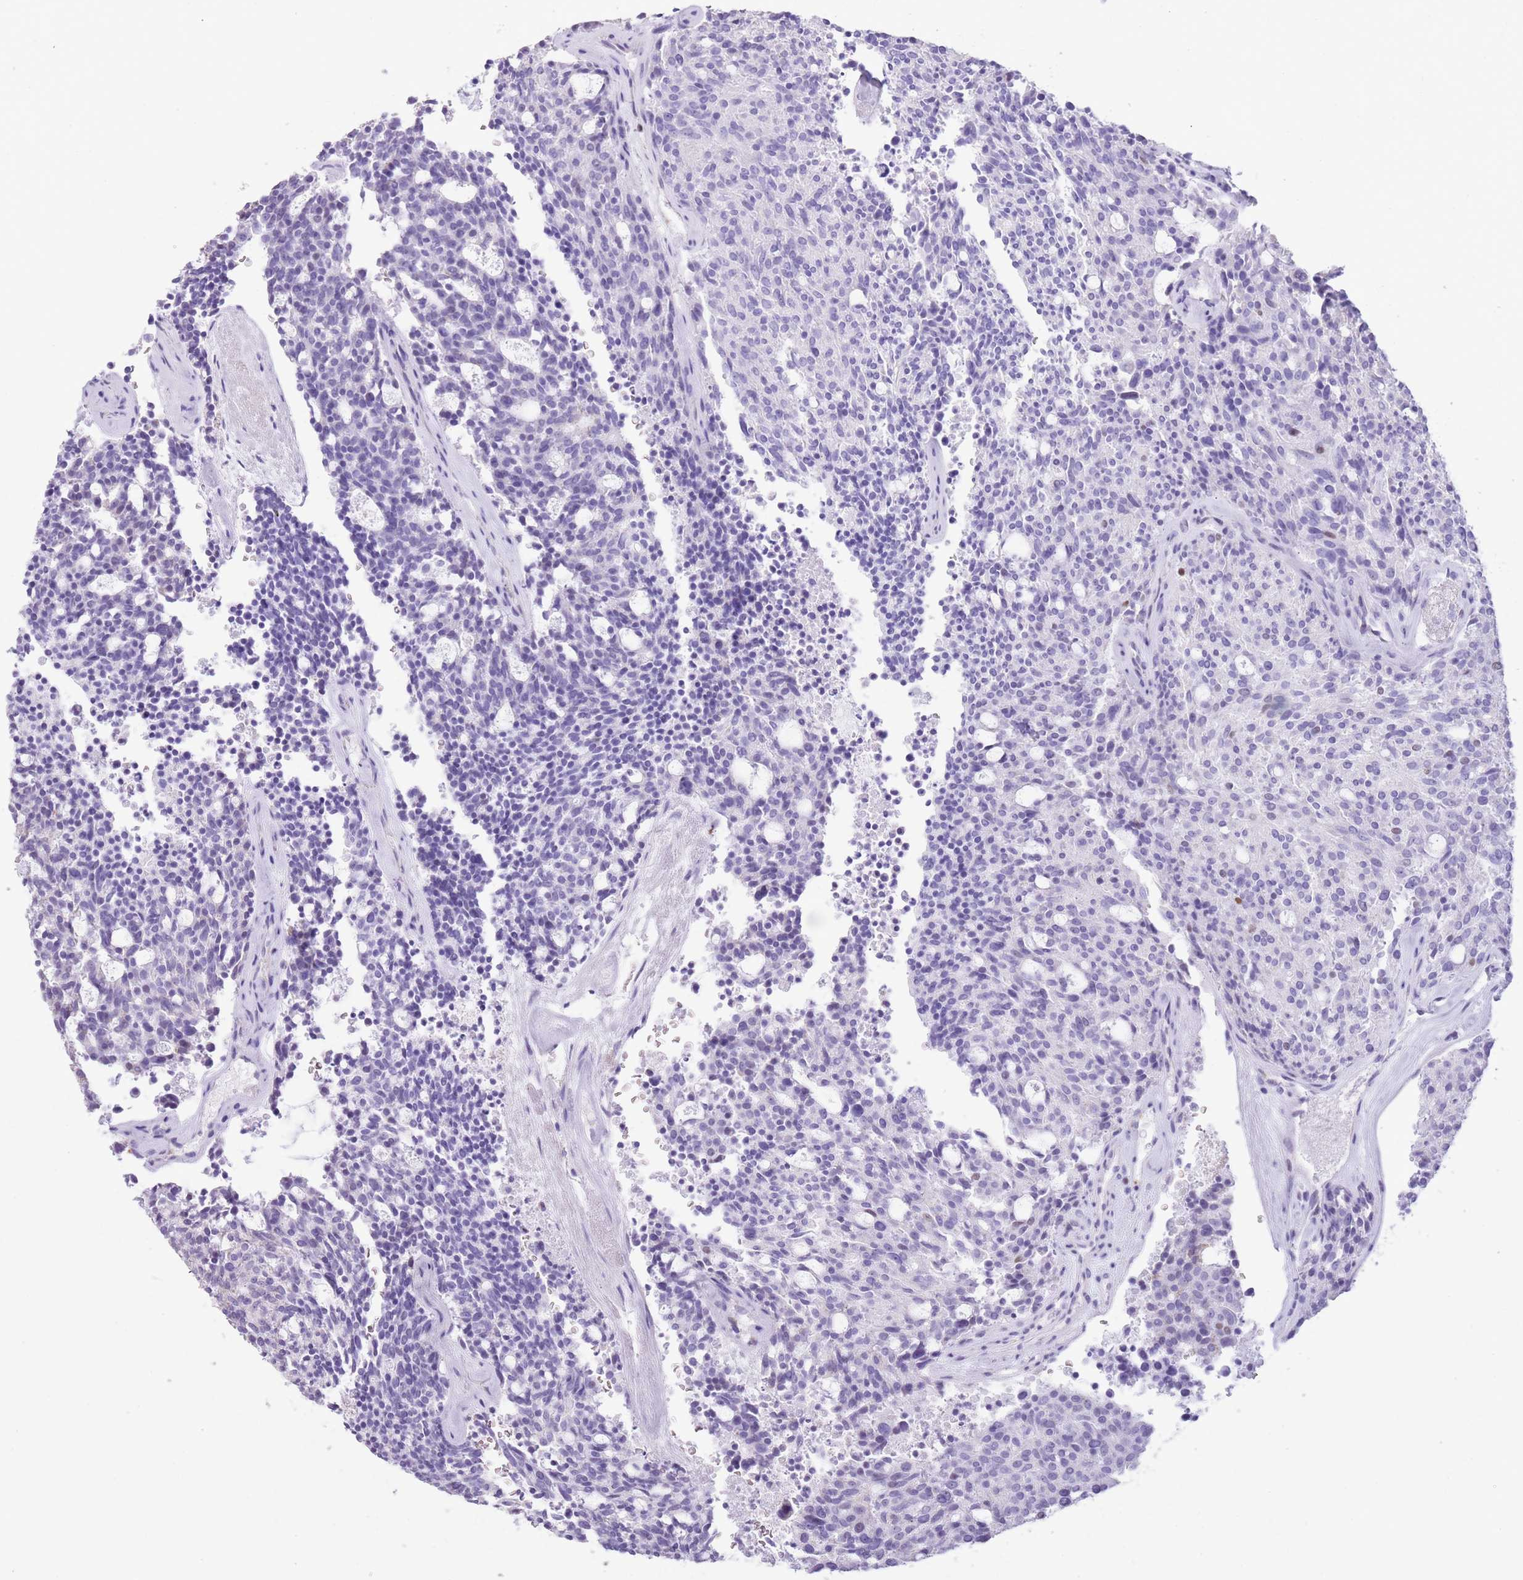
{"staining": {"intensity": "negative", "quantity": "none", "location": "none"}, "tissue": "carcinoid", "cell_type": "Tumor cells", "image_type": "cancer", "snomed": [{"axis": "morphology", "description": "Carcinoid, malignant, NOS"}, {"axis": "topography", "description": "Pancreas"}], "caption": "Immunohistochemical staining of malignant carcinoid reveals no significant positivity in tumor cells.", "gene": "BCL11B", "patient": {"sex": "female", "age": 54}}